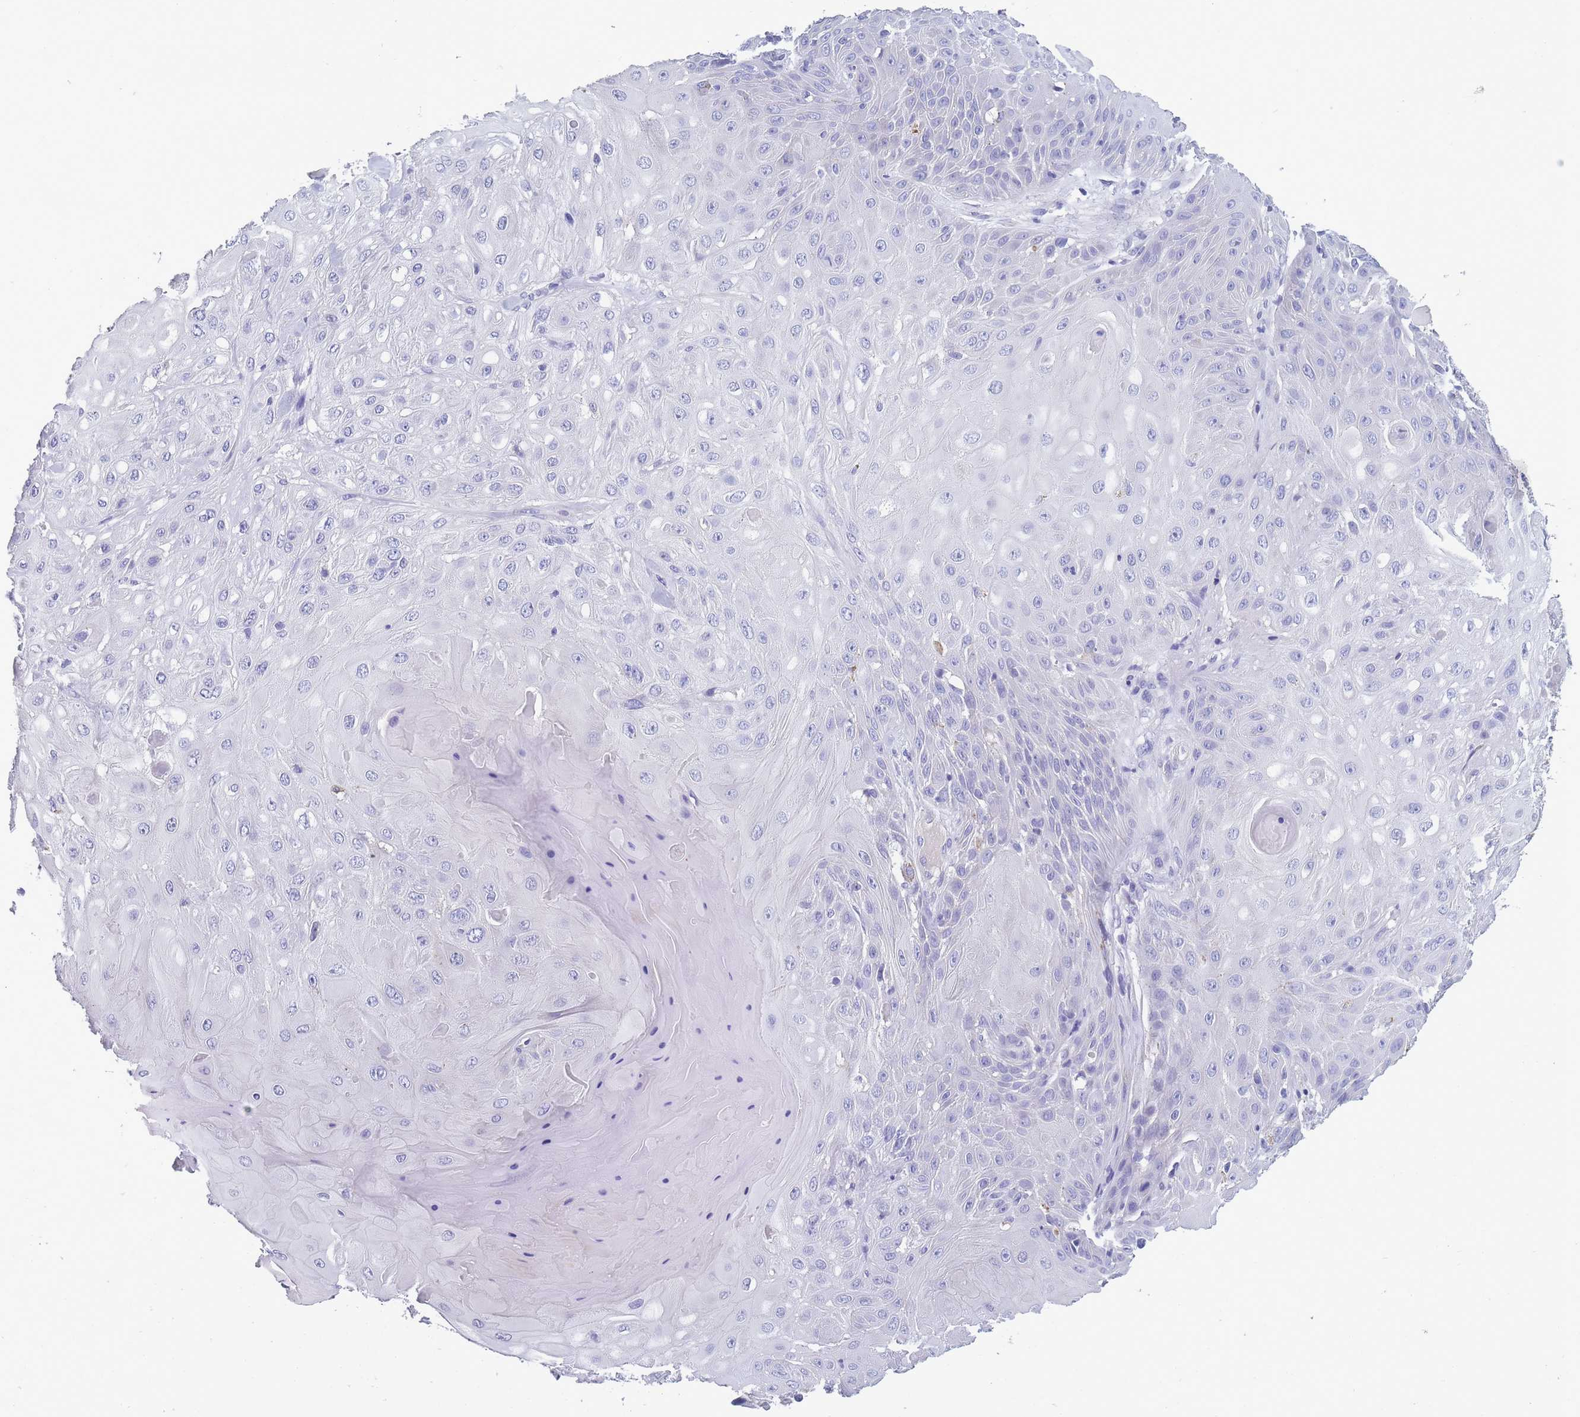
{"staining": {"intensity": "negative", "quantity": "none", "location": "none"}, "tissue": "skin cancer", "cell_type": "Tumor cells", "image_type": "cancer", "snomed": [{"axis": "morphology", "description": "Normal tissue, NOS"}, {"axis": "morphology", "description": "Squamous cell carcinoma, NOS"}, {"axis": "topography", "description": "Skin"}, {"axis": "topography", "description": "Cartilage tissue"}], "caption": "Immunohistochemical staining of skin cancer (squamous cell carcinoma) shows no significant positivity in tumor cells. (Stains: DAB (3,3'-diaminobenzidine) IHC with hematoxylin counter stain, Microscopy: brightfield microscopy at high magnification).", "gene": "OR4C5", "patient": {"sex": "female", "age": 79}}